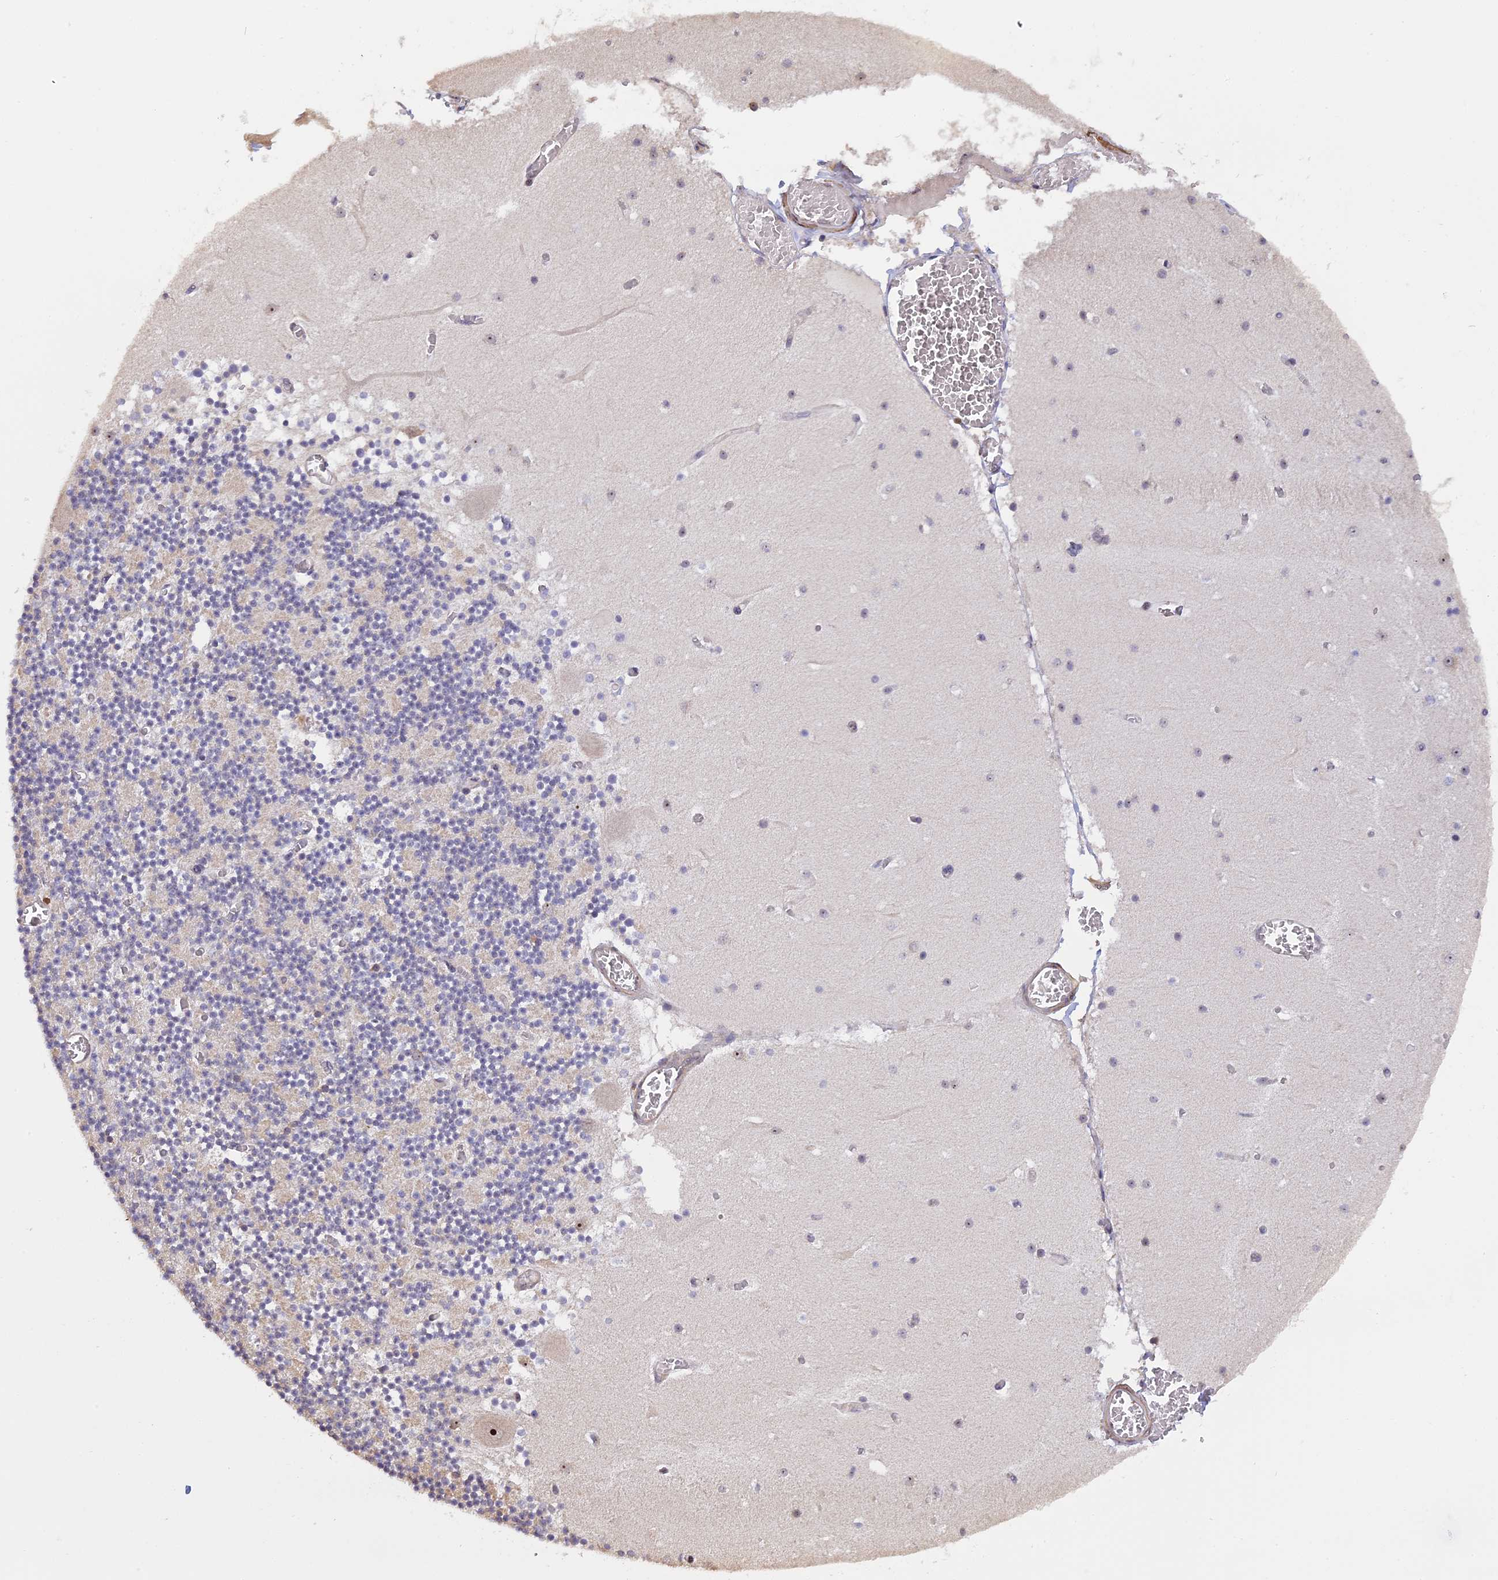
{"staining": {"intensity": "negative", "quantity": "none", "location": "none"}, "tissue": "cerebellum", "cell_type": "Cells in granular layer", "image_type": "normal", "snomed": [{"axis": "morphology", "description": "Normal tissue, NOS"}, {"axis": "topography", "description": "Cerebellum"}], "caption": "Immunohistochemistry micrograph of unremarkable cerebellum: cerebellum stained with DAB (3,3'-diaminobenzidine) shows no significant protein positivity in cells in granular layer.", "gene": "MGA", "patient": {"sex": "female", "age": 28}}